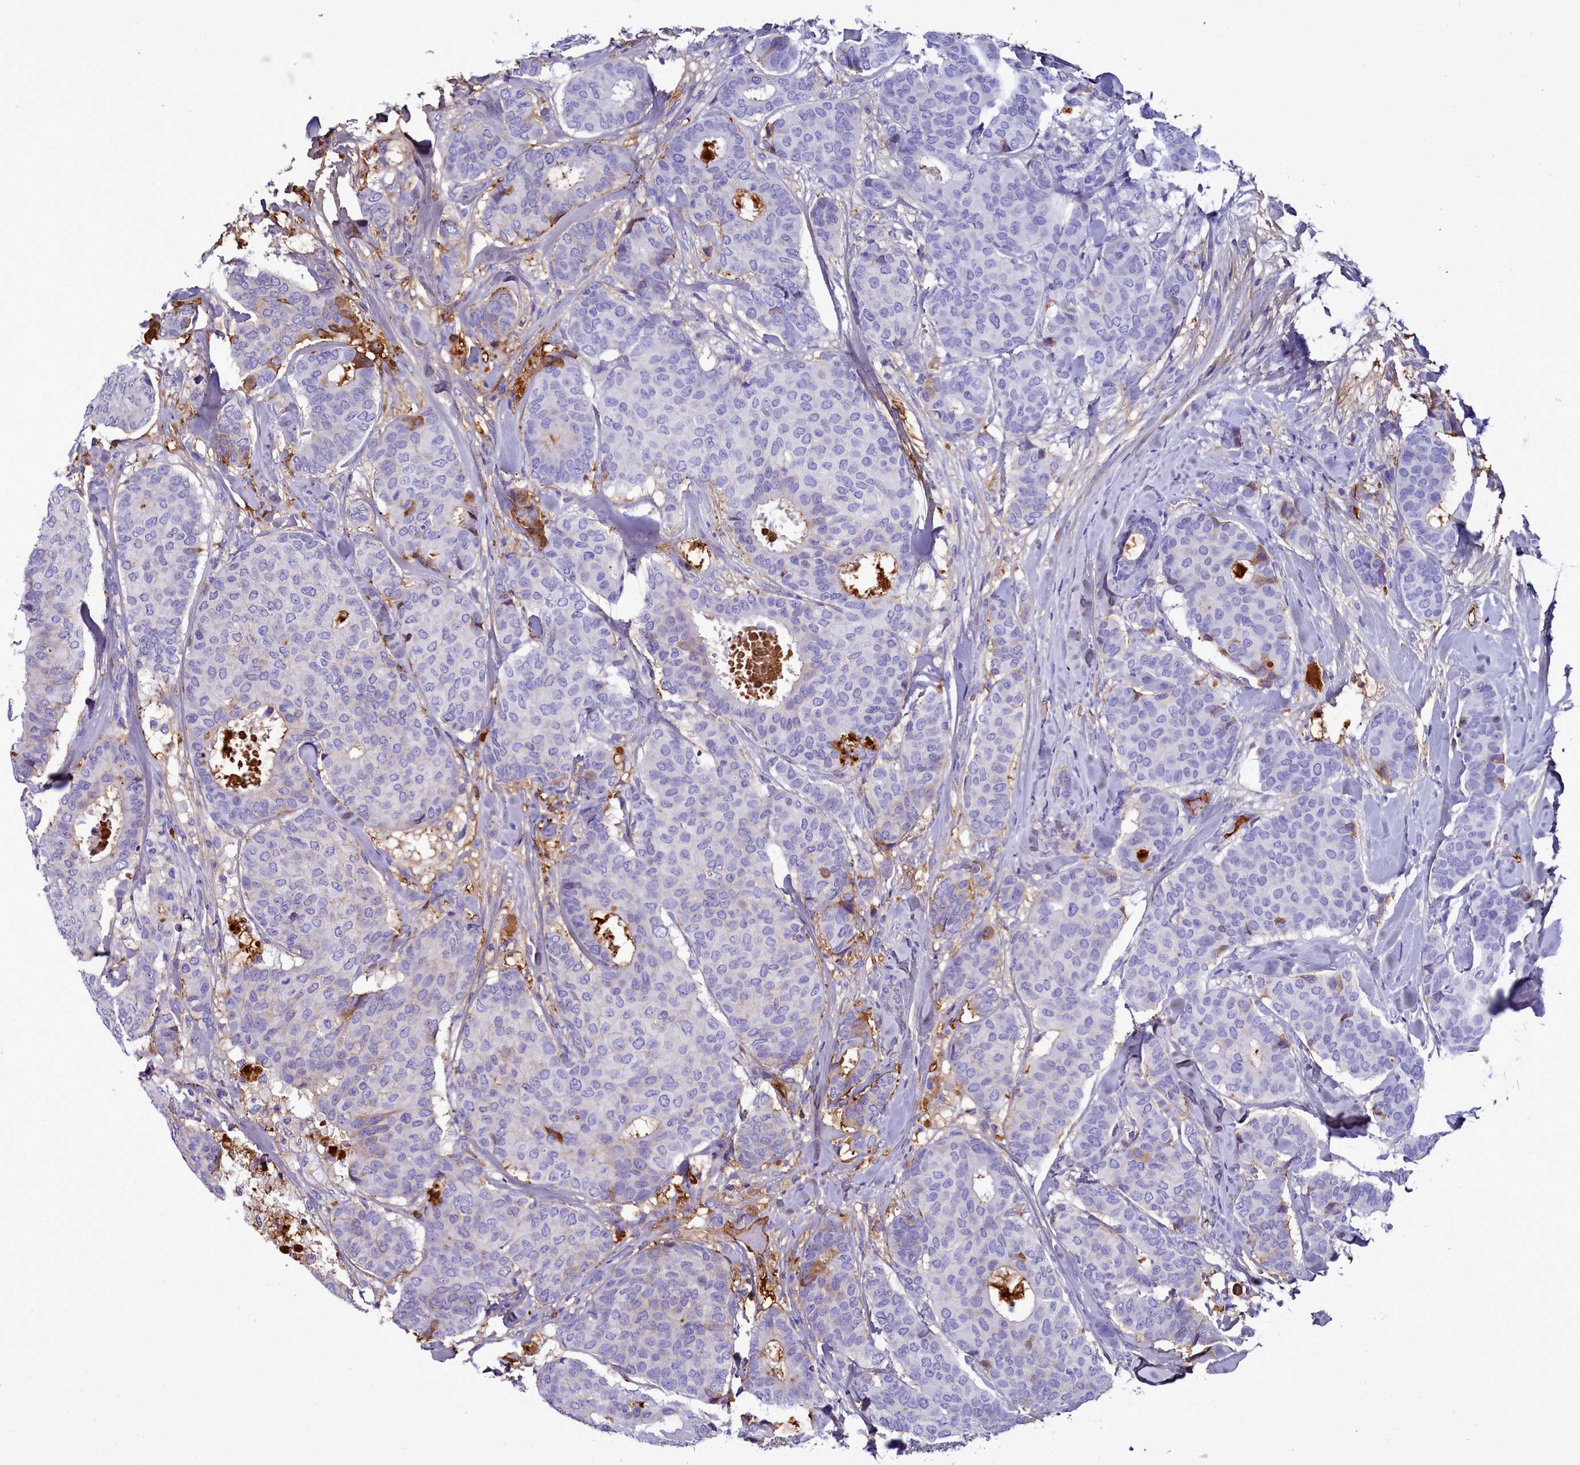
{"staining": {"intensity": "negative", "quantity": "none", "location": "none"}, "tissue": "breast cancer", "cell_type": "Tumor cells", "image_type": "cancer", "snomed": [{"axis": "morphology", "description": "Duct carcinoma"}, {"axis": "topography", "description": "Breast"}], "caption": "The micrograph displays no staining of tumor cells in infiltrating ductal carcinoma (breast). (DAB immunohistochemistry visualized using brightfield microscopy, high magnification).", "gene": "H1-7", "patient": {"sex": "female", "age": 75}}